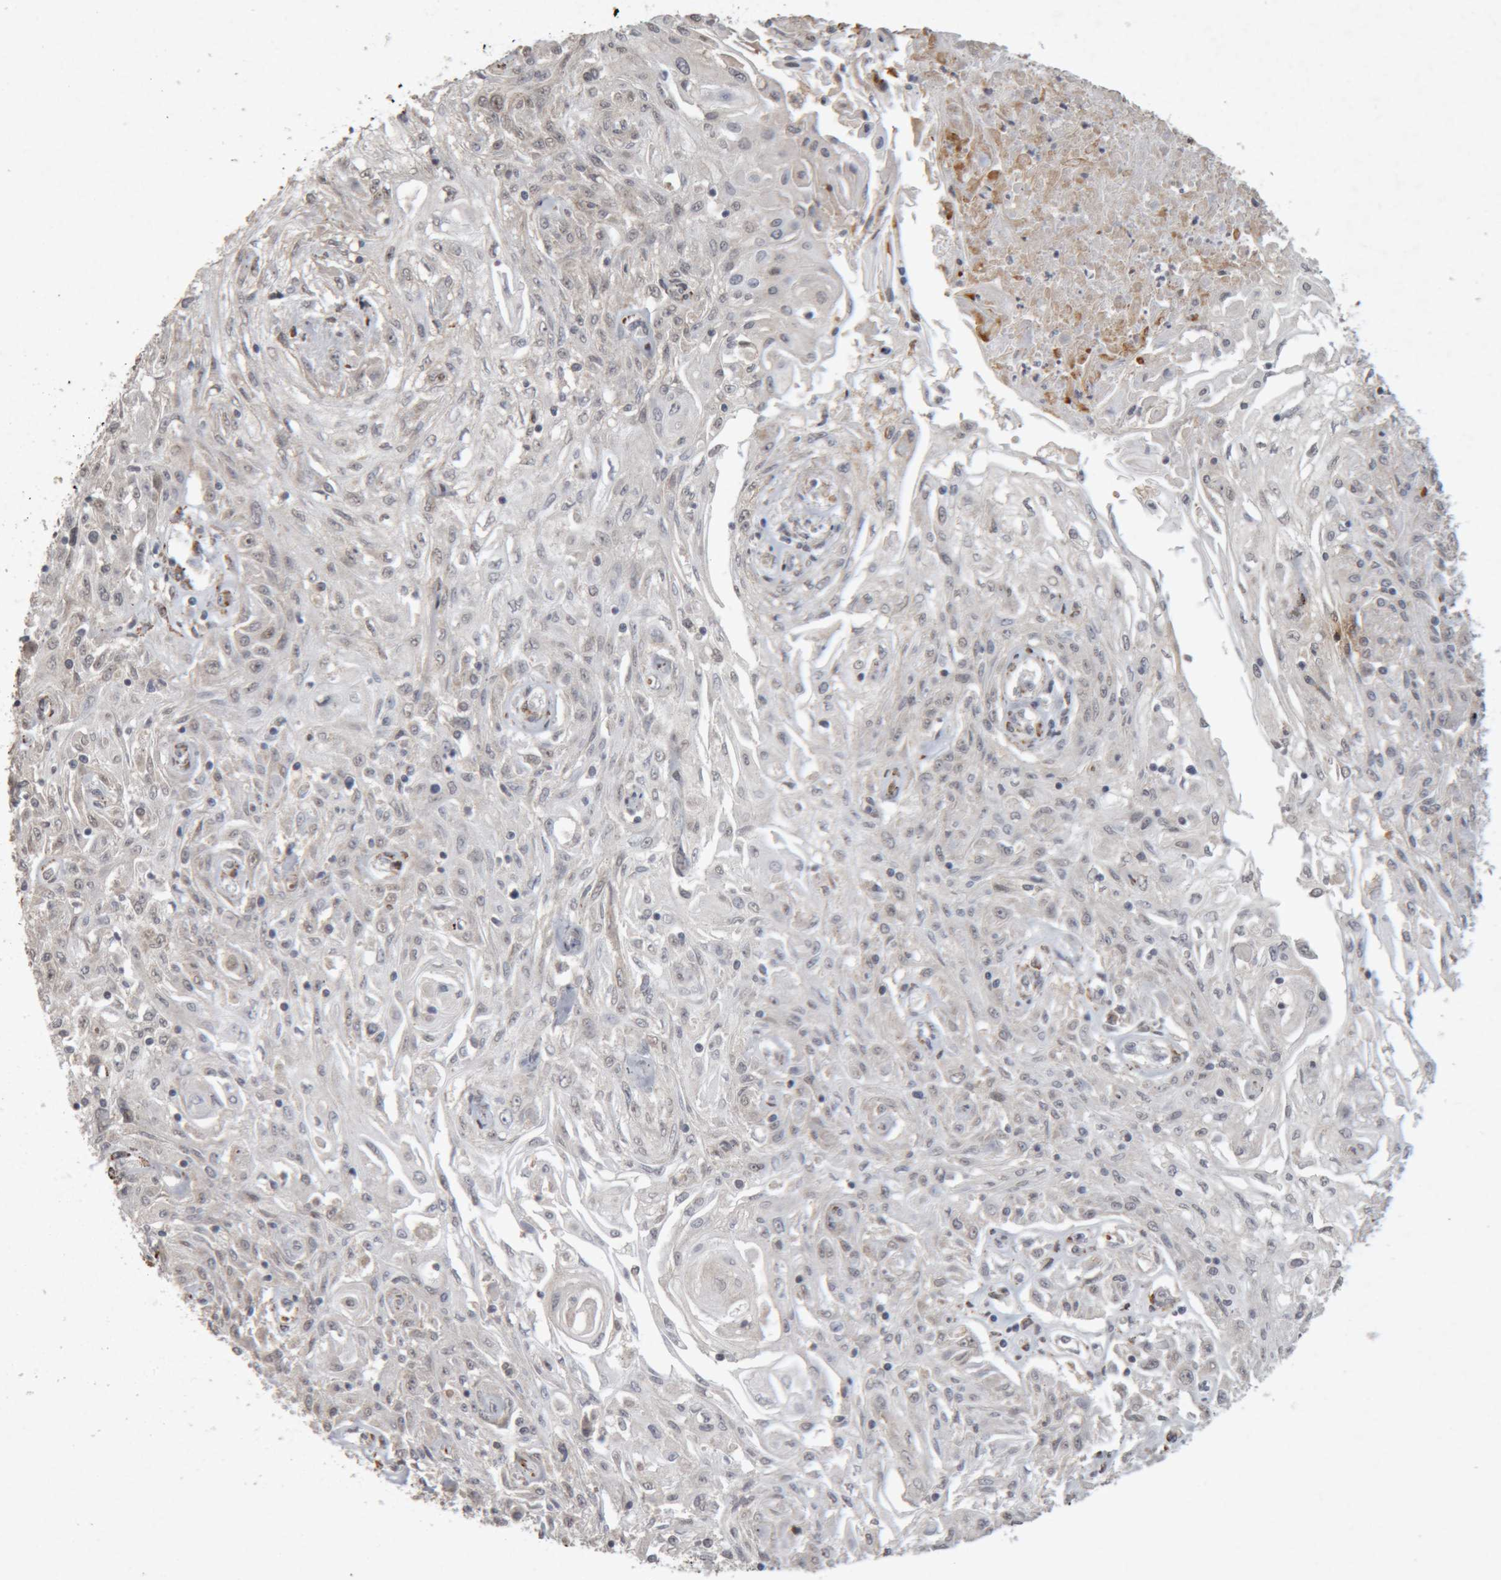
{"staining": {"intensity": "negative", "quantity": "none", "location": "none"}, "tissue": "skin cancer", "cell_type": "Tumor cells", "image_type": "cancer", "snomed": [{"axis": "morphology", "description": "Squamous cell carcinoma, NOS"}, {"axis": "morphology", "description": "Squamous cell carcinoma, metastatic, NOS"}, {"axis": "topography", "description": "Skin"}, {"axis": "topography", "description": "Lymph node"}], "caption": "Immunohistochemistry (IHC) micrograph of metastatic squamous cell carcinoma (skin) stained for a protein (brown), which reveals no positivity in tumor cells.", "gene": "MEP1A", "patient": {"sex": "male", "age": 75}}